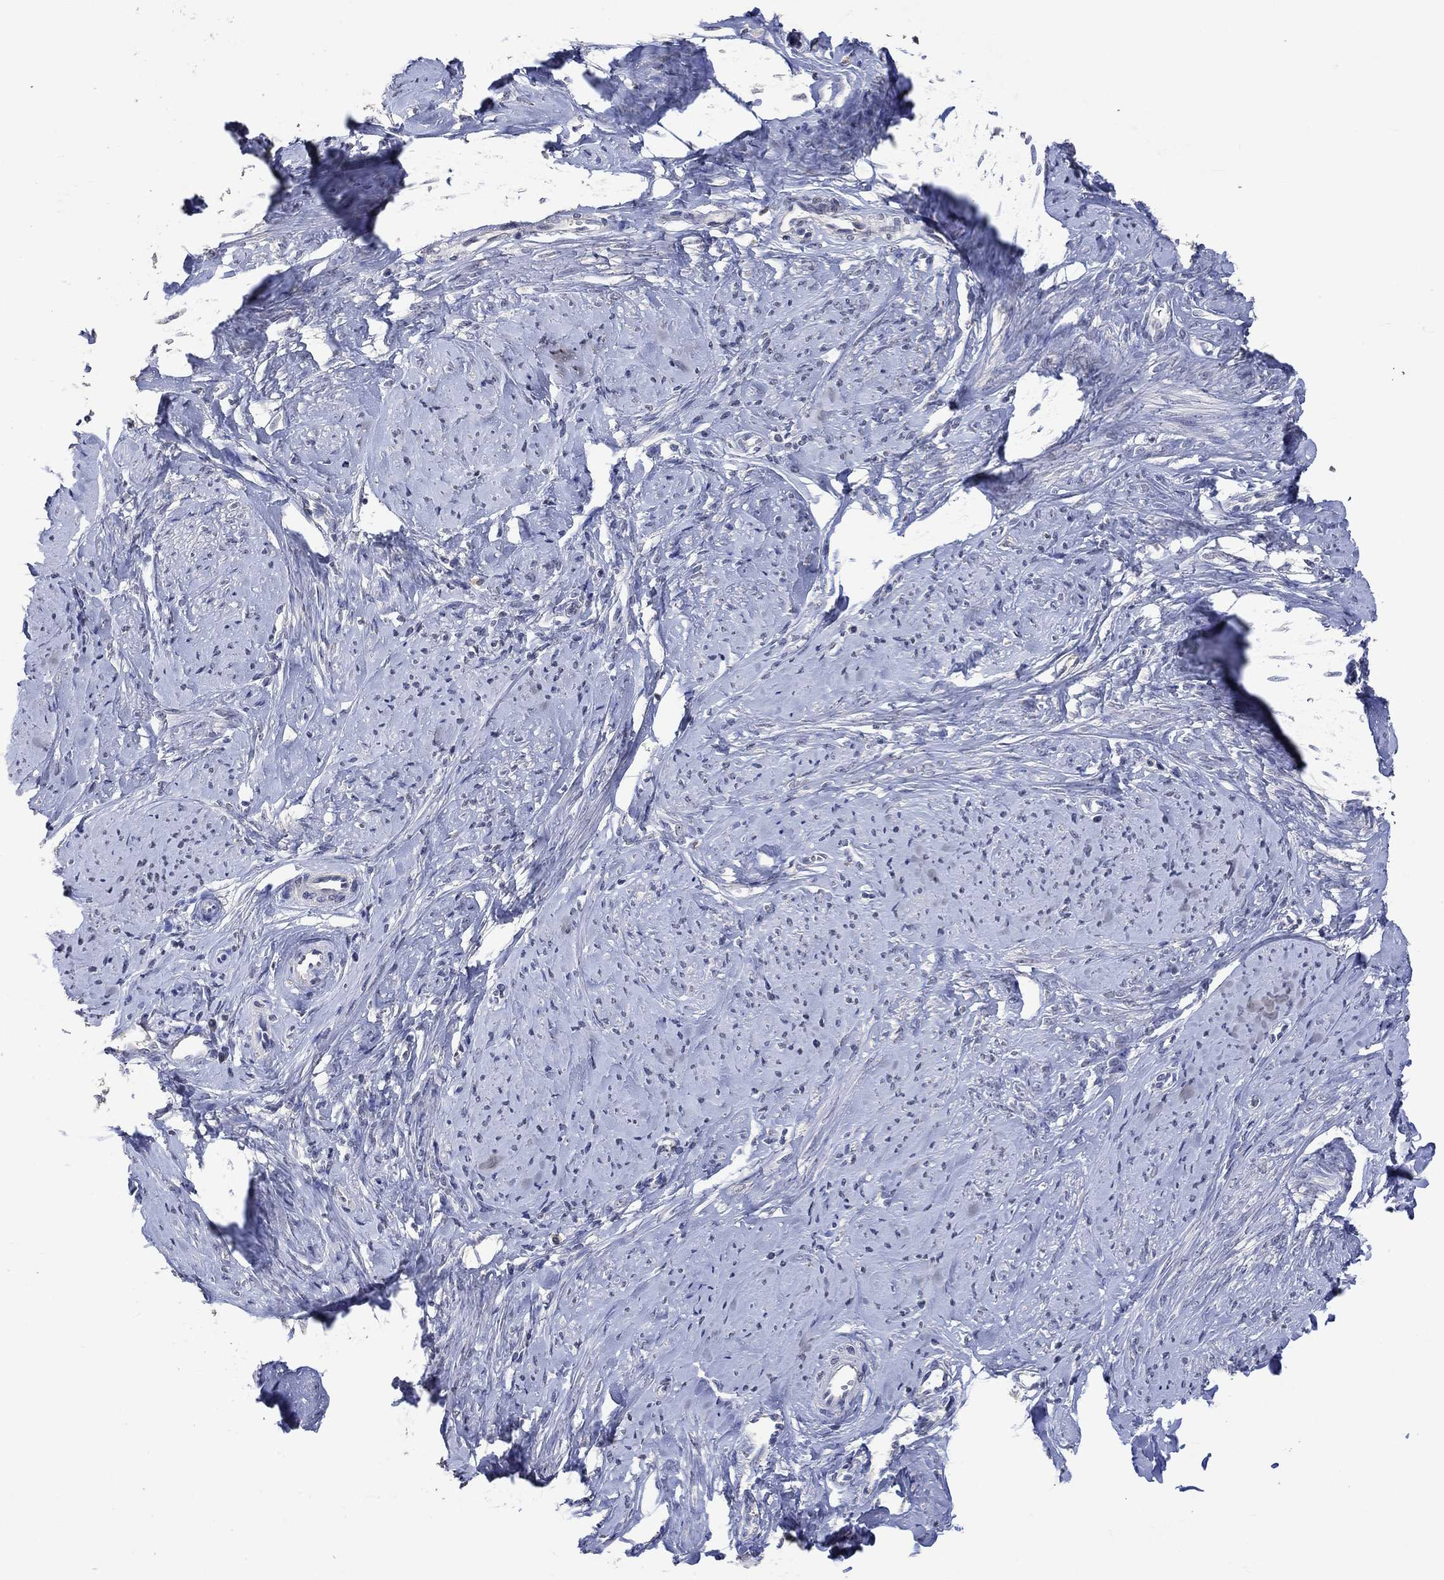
{"staining": {"intensity": "negative", "quantity": "none", "location": "none"}, "tissue": "smooth muscle", "cell_type": "Smooth muscle cells", "image_type": "normal", "snomed": [{"axis": "morphology", "description": "Normal tissue, NOS"}, {"axis": "topography", "description": "Smooth muscle"}], "caption": "A high-resolution histopathology image shows immunohistochemistry (IHC) staining of normal smooth muscle, which shows no significant expression in smooth muscle cells. Nuclei are stained in blue.", "gene": "PTPN20", "patient": {"sex": "female", "age": 48}}